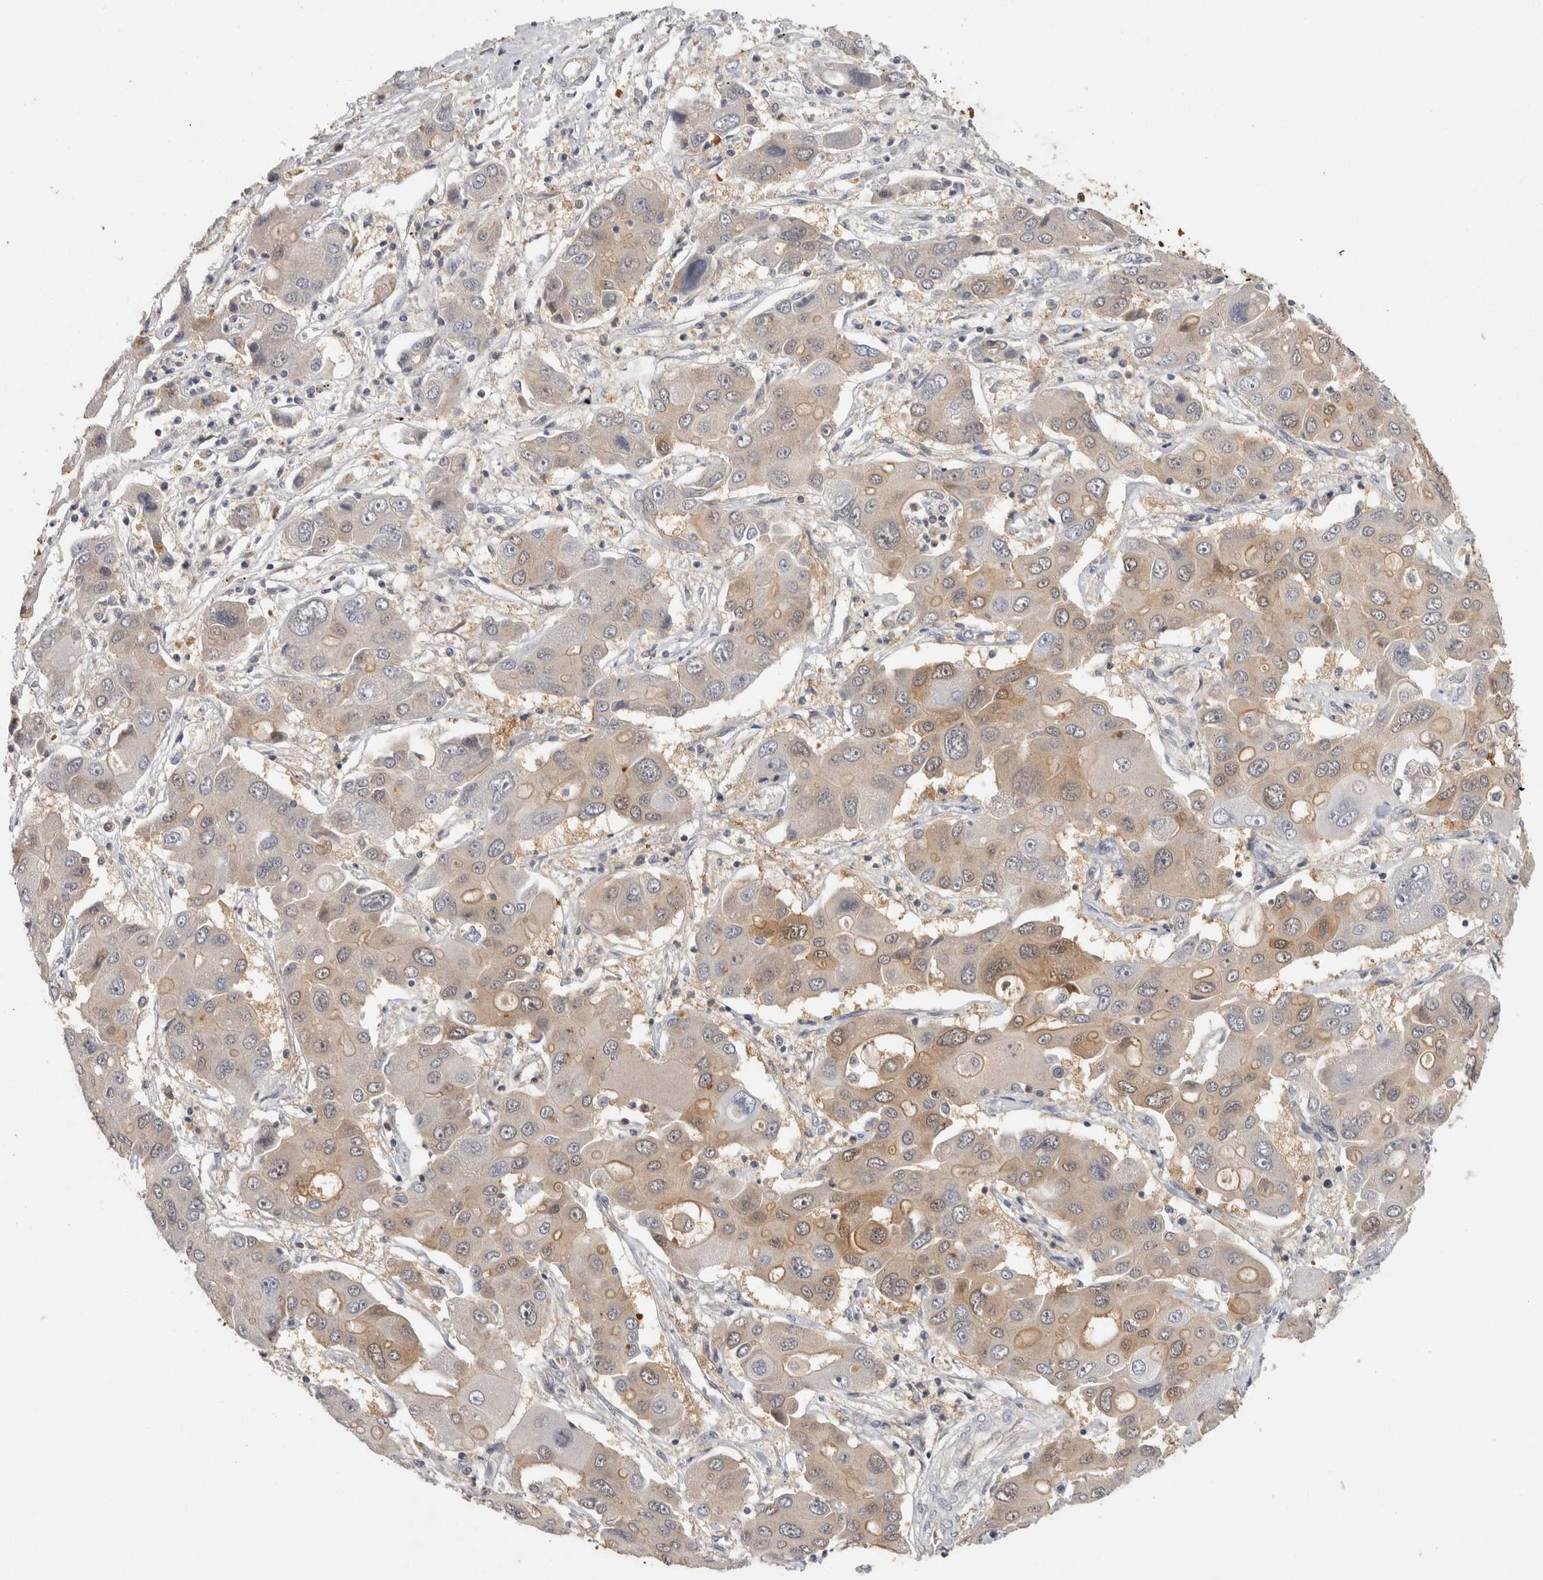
{"staining": {"intensity": "moderate", "quantity": "<25%", "location": "cytoplasmic/membranous"}, "tissue": "liver cancer", "cell_type": "Tumor cells", "image_type": "cancer", "snomed": [{"axis": "morphology", "description": "Cholangiocarcinoma"}, {"axis": "topography", "description": "Liver"}], "caption": "Immunohistochemistry photomicrograph of human liver cholangiocarcinoma stained for a protein (brown), which displays low levels of moderate cytoplasmic/membranous staining in approximately <25% of tumor cells.", "gene": "ACAT2", "patient": {"sex": "male", "age": 67}}